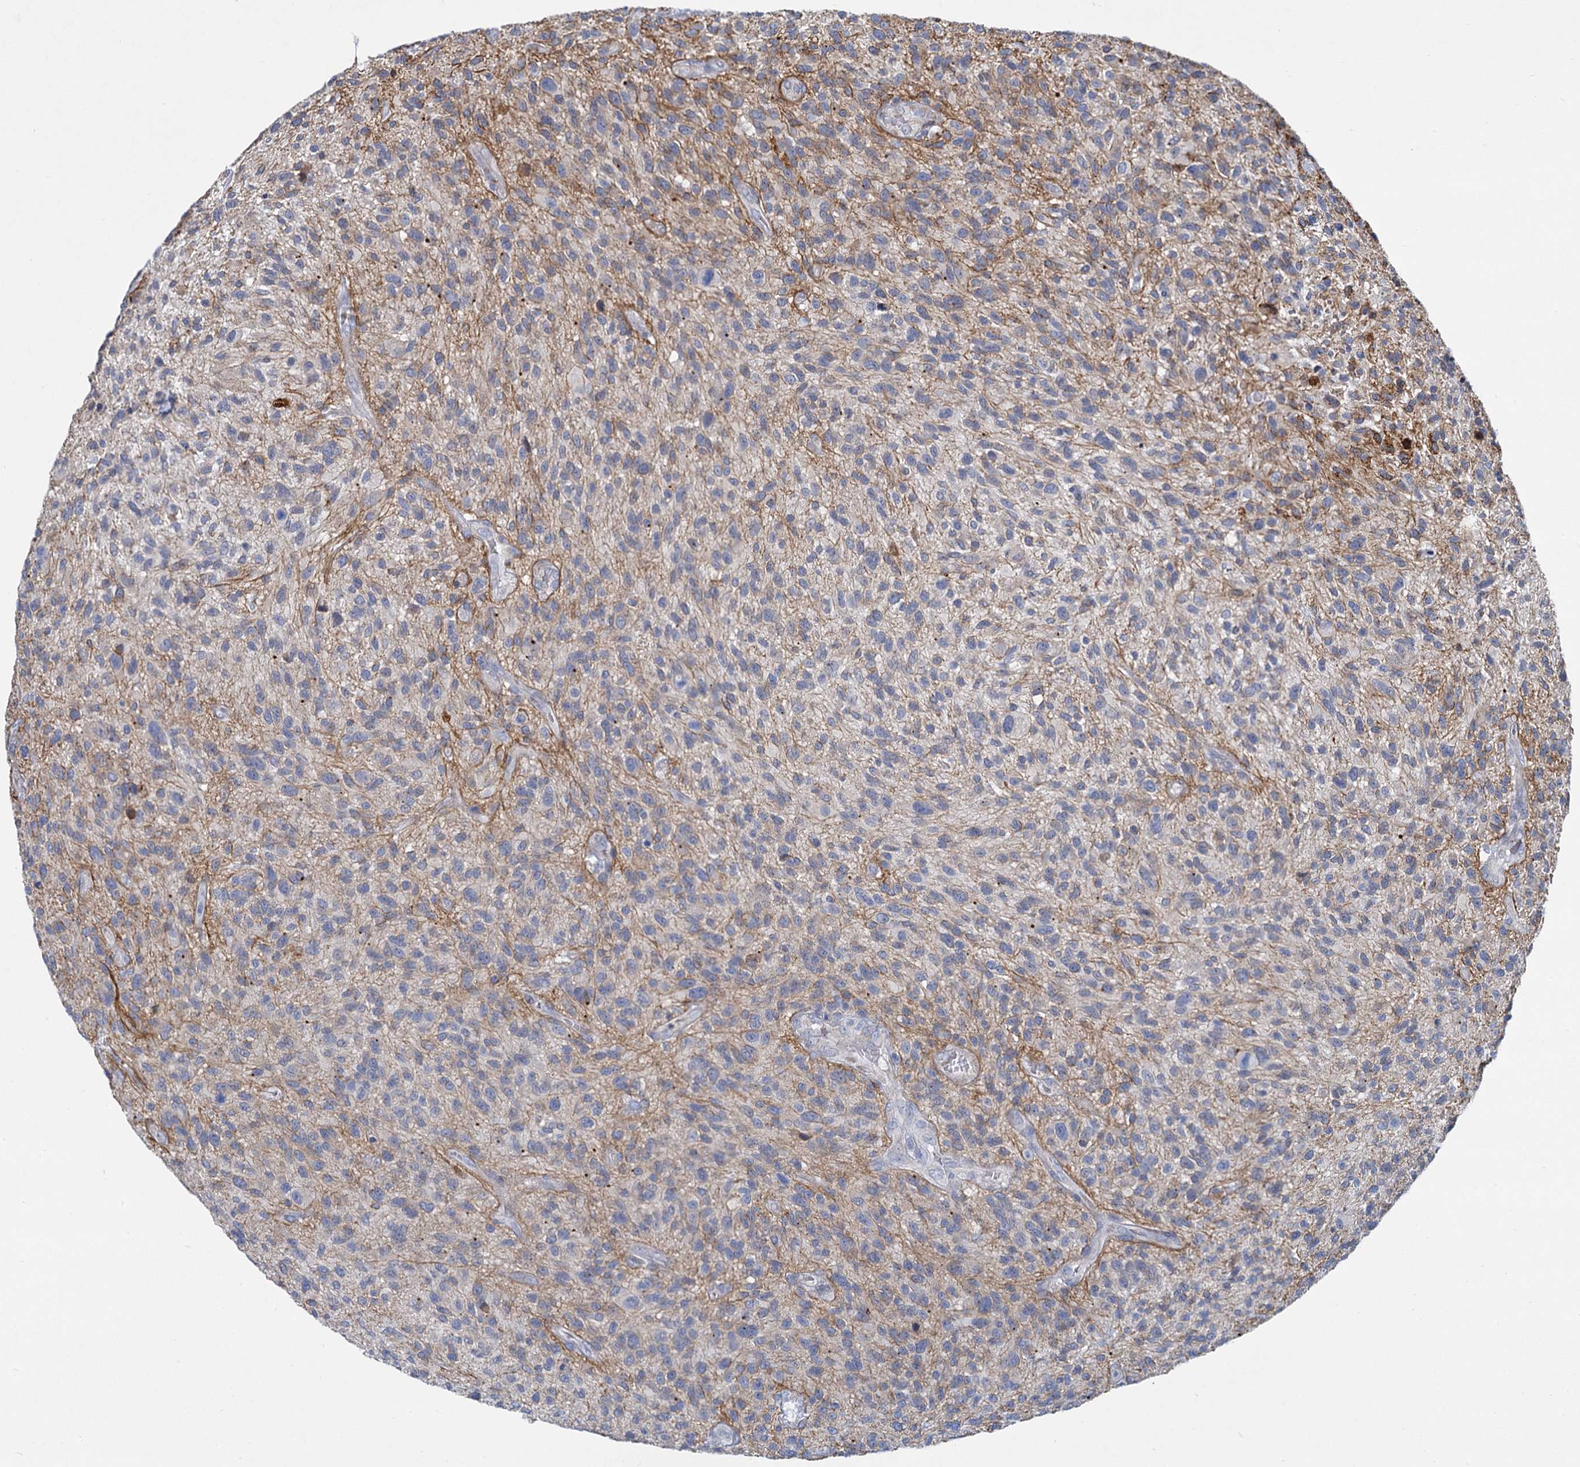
{"staining": {"intensity": "negative", "quantity": "none", "location": "none"}, "tissue": "glioma", "cell_type": "Tumor cells", "image_type": "cancer", "snomed": [{"axis": "morphology", "description": "Glioma, malignant, High grade"}, {"axis": "topography", "description": "Brain"}], "caption": "This is a image of immunohistochemistry (IHC) staining of glioma, which shows no expression in tumor cells.", "gene": "PRSS35", "patient": {"sex": "male", "age": 47}}